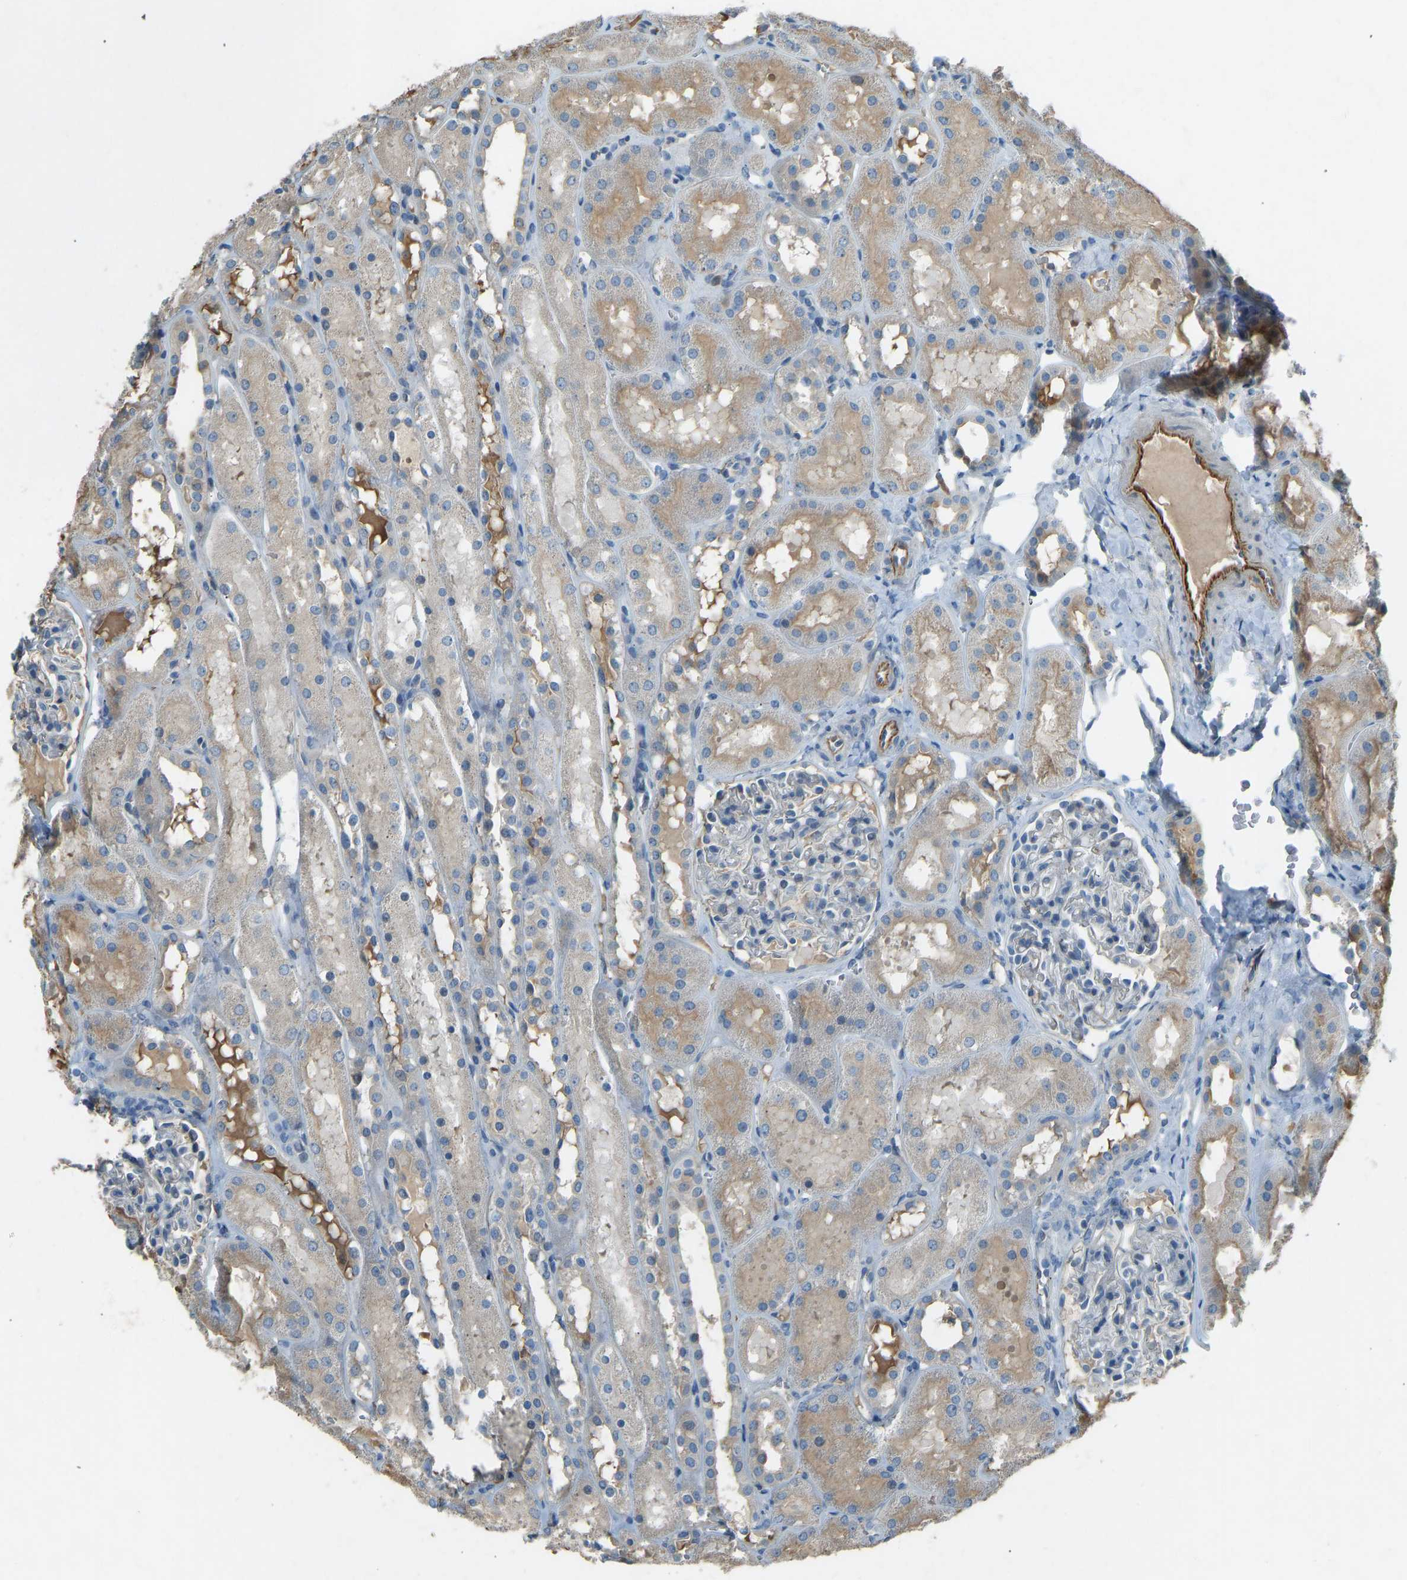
{"staining": {"intensity": "negative", "quantity": "none", "location": "none"}, "tissue": "kidney", "cell_type": "Cells in glomeruli", "image_type": "normal", "snomed": [{"axis": "morphology", "description": "Normal tissue, NOS"}, {"axis": "topography", "description": "Kidney"}, {"axis": "topography", "description": "Urinary bladder"}], "caption": "Immunohistochemical staining of normal kidney demonstrates no significant staining in cells in glomeruli. (DAB IHC, high magnification).", "gene": "FBLN2", "patient": {"sex": "male", "age": 16}}